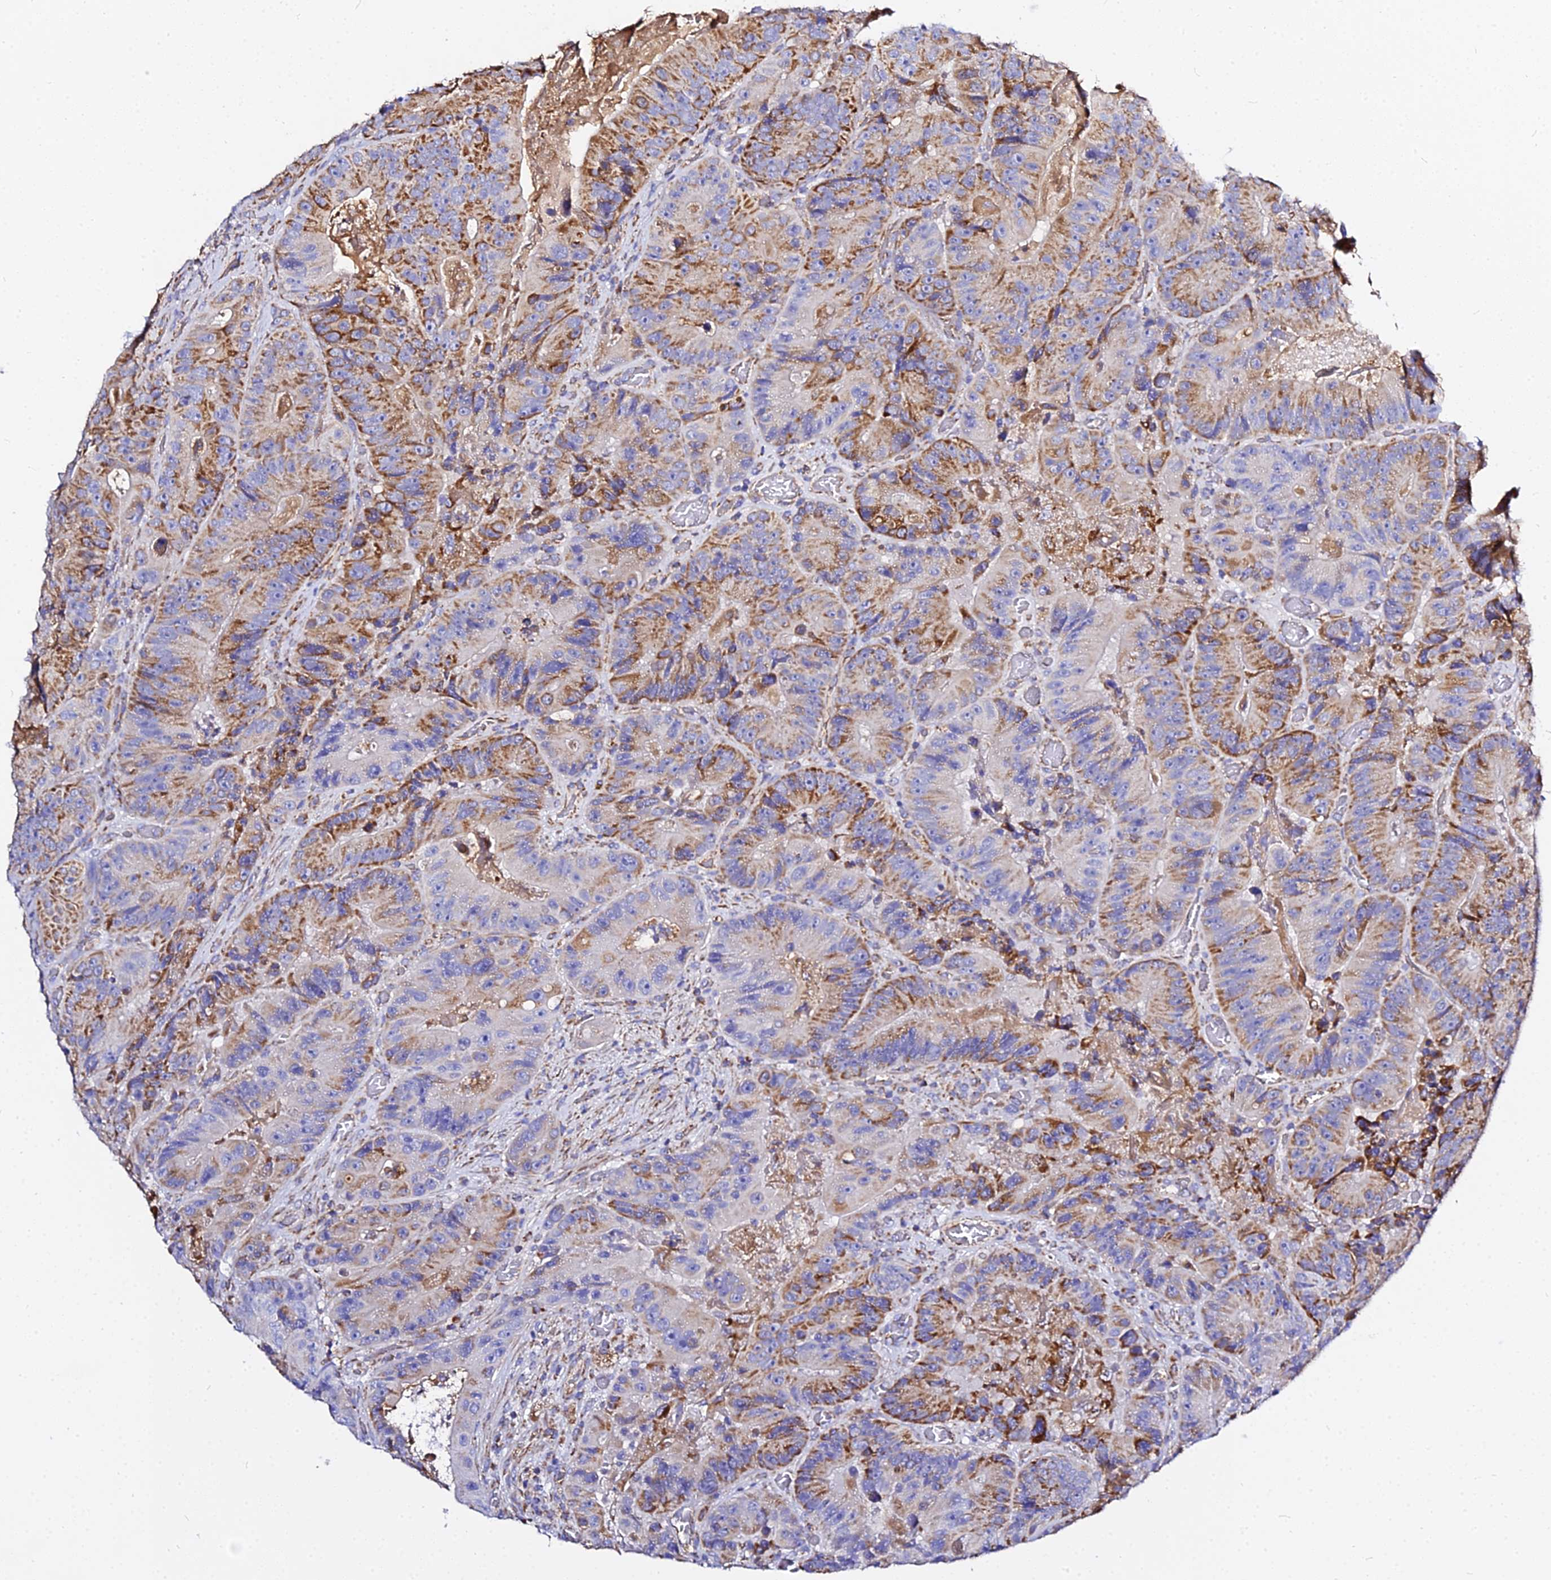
{"staining": {"intensity": "moderate", "quantity": "25%-75%", "location": "cytoplasmic/membranous"}, "tissue": "colorectal cancer", "cell_type": "Tumor cells", "image_type": "cancer", "snomed": [{"axis": "morphology", "description": "Adenocarcinoma, NOS"}, {"axis": "topography", "description": "Colon"}], "caption": "An IHC micrograph of tumor tissue is shown. Protein staining in brown shows moderate cytoplasmic/membranous positivity in adenocarcinoma (colorectal) within tumor cells.", "gene": "ZNF573", "patient": {"sex": "female", "age": 86}}